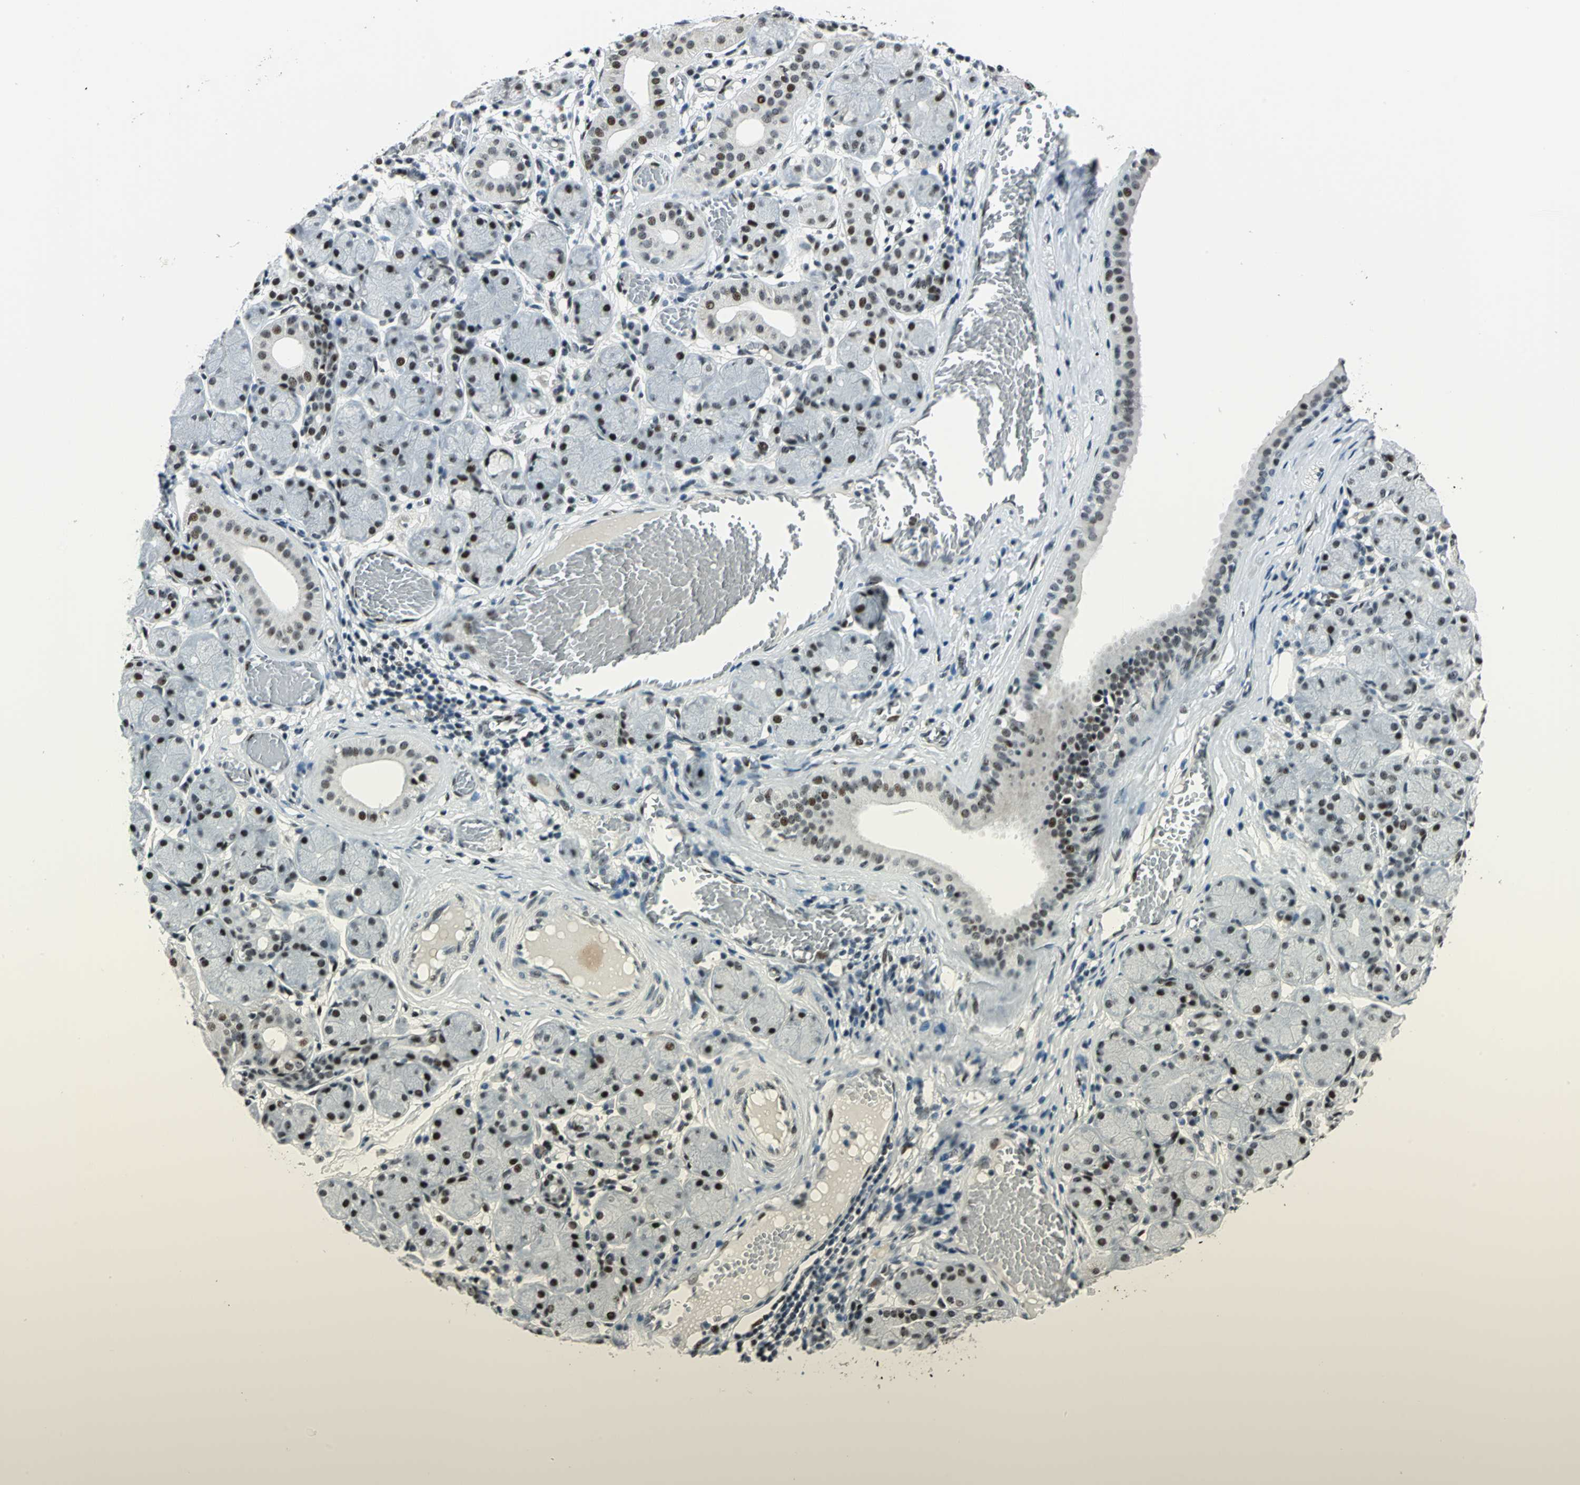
{"staining": {"intensity": "strong", "quantity": ">75%", "location": "nuclear"}, "tissue": "salivary gland", "cell_type": "Glandular cells", "image_type": "normal", "snomed": [{"axis": "morphology", "description": "Normal tissue, NOS"}, {"axis": "topography", "description": "Salivary gland"}], "caption": "The photomicrograph reveals staining of benign salivary gland, revealing strong nuclear protein staining (brown color) within glandular cells. The staining was performed using DAB to visualize the protein expression in brown, while the nuclei were stained in blue with hematoxylin (Magnification: 20x).", "gene": "KAT6B", "patient": {"sex": "female", "age": 24}}